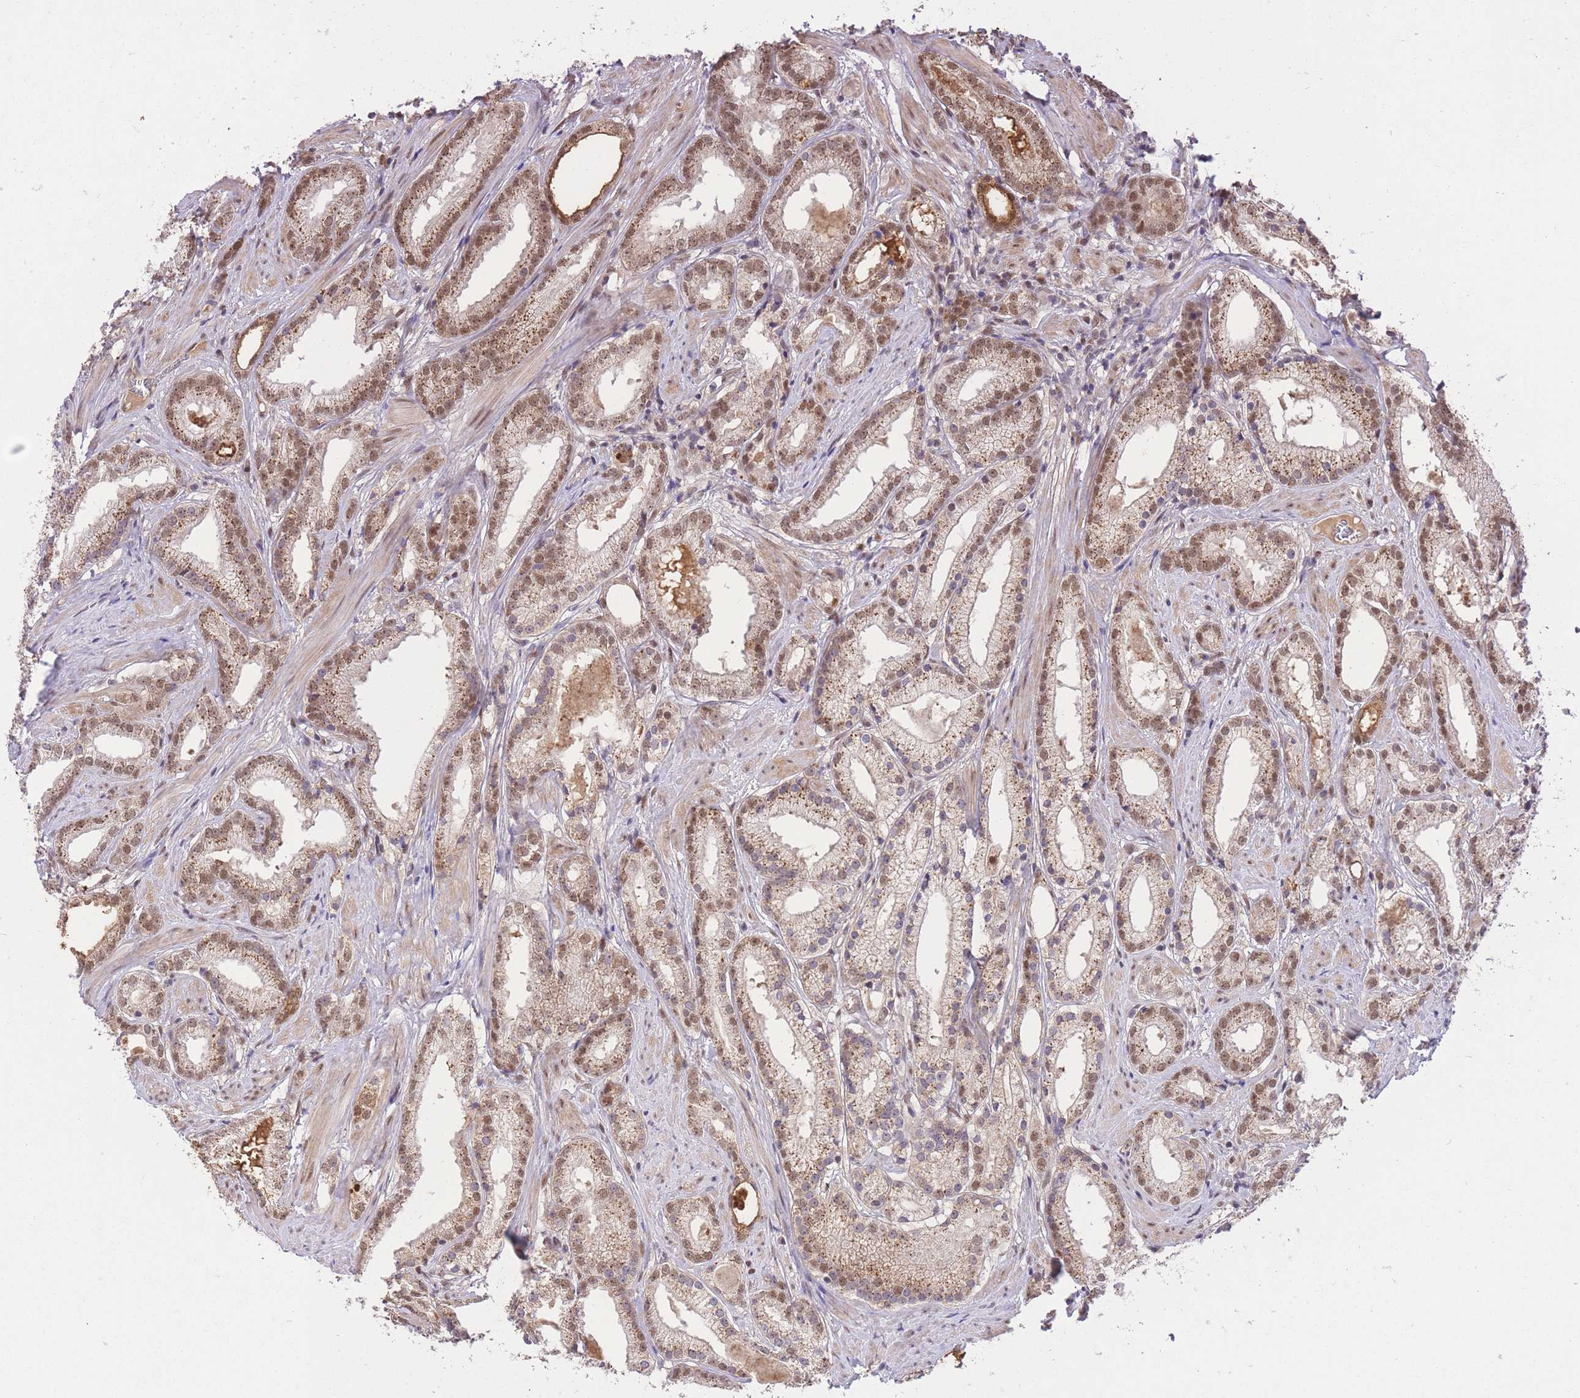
{"staining": {"intensity": "moderate", "quantity": ">75%", "location": "nuclear"}, "tissue": "prostate cancer", "cell_type": "Tumor cells", "image_type": "cancer", "snomed": [{"axis": "morphology", "description": "Adenocarcinoma, Low grade"}, {"axis": "topography", "description": "Prostate"}], "caption": "Immunohistochemical staining of prostate cancer demonstrates medium levels of moderate nuclear staining in approximately >75% of tumor cells.", "gene": "UBXN7", "patient": {"sex": "male", "age": 57}}